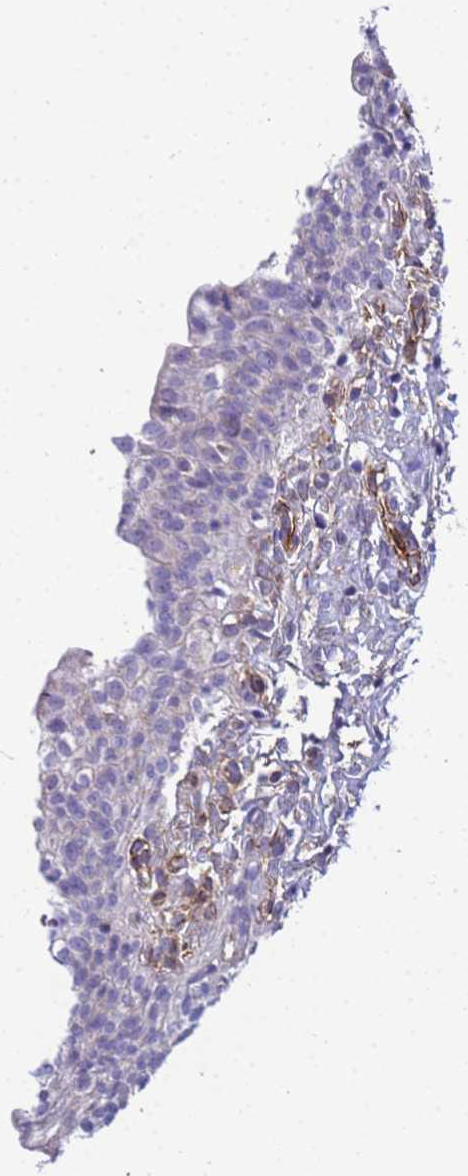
{"staining": {"intensity": "weak", "quantity": "<25%", "location": "cytoplasmic/membranous"}, "tissue": "urinary bladder", "cell_type": "Urothelial cells", "image_type": "normal", "snomed": [{"axis": "morphology", "description": "Normal tissue, NOS"}, {"axis": "topography", "description": "Urinary bladder"}], "caption": "Immunohistochemical staining of unremarkable human urinary bladder demonstrates no significant expression in urothelial cells. (Brightfield microscopy of DAB immunohistochemistry at high magnification).", "gene": "UBXN2B", "patient": {"sex": "male", "age": 55}}